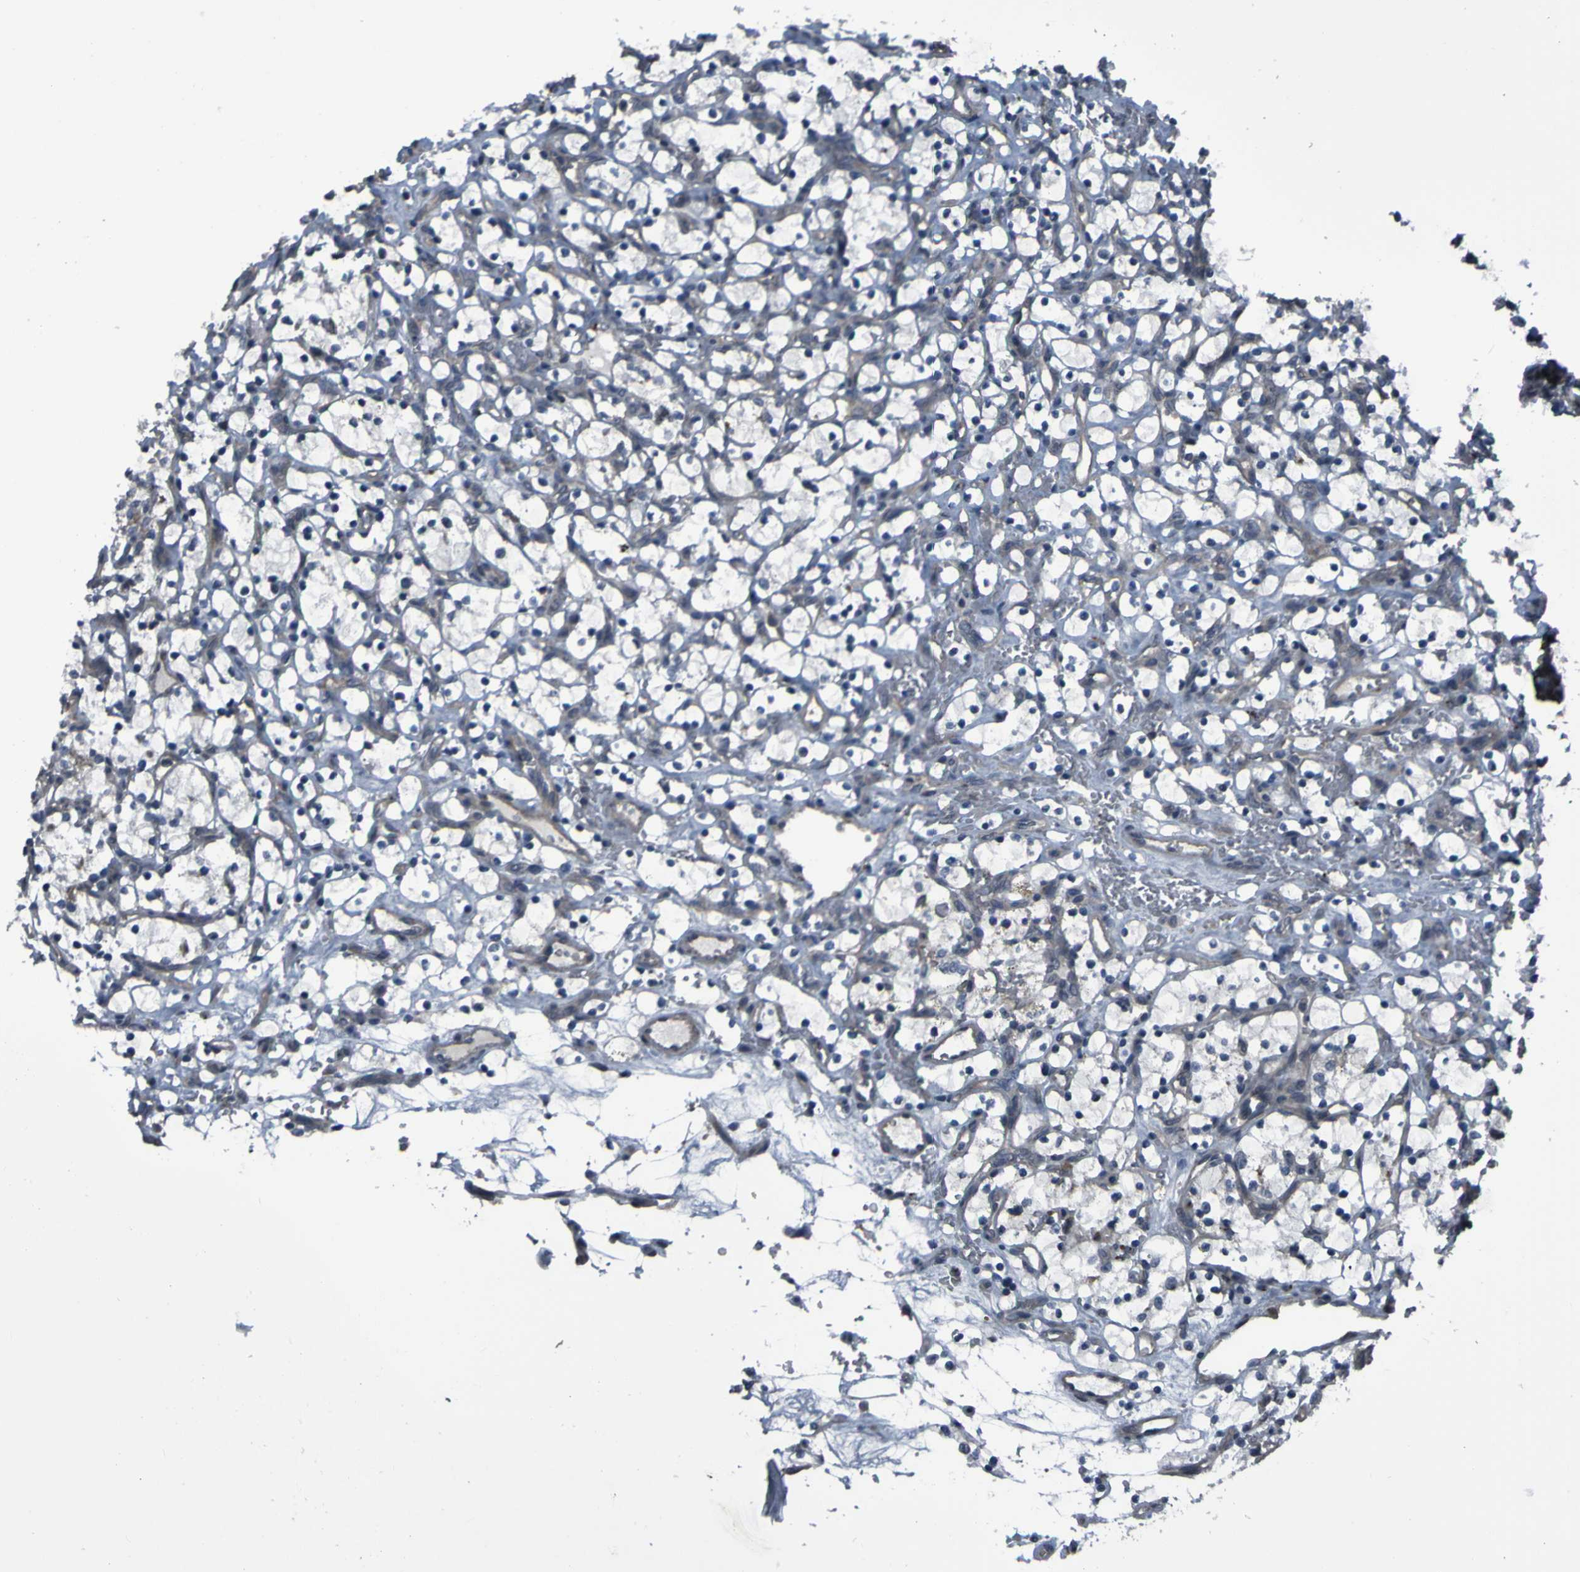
{"staining": {"intensity": "negative", "quantity": "none", "location": "none"}, "tissue": "renal cancer", "cell_type": "Tumor cells", "image_type": "cancer", "snomed": [{"axis": "morphology", "description": "Adenocarcinoma, NOS"}, {"axis": "topography", "description": "Kidney"}], "caption": "Immunohistochemical staining of renal cancer (adenocarcinoma) exhibits no significant staining in tumor cells.", "gene": "OSTM1", "patient": {"sex": "female", "age": 69}}